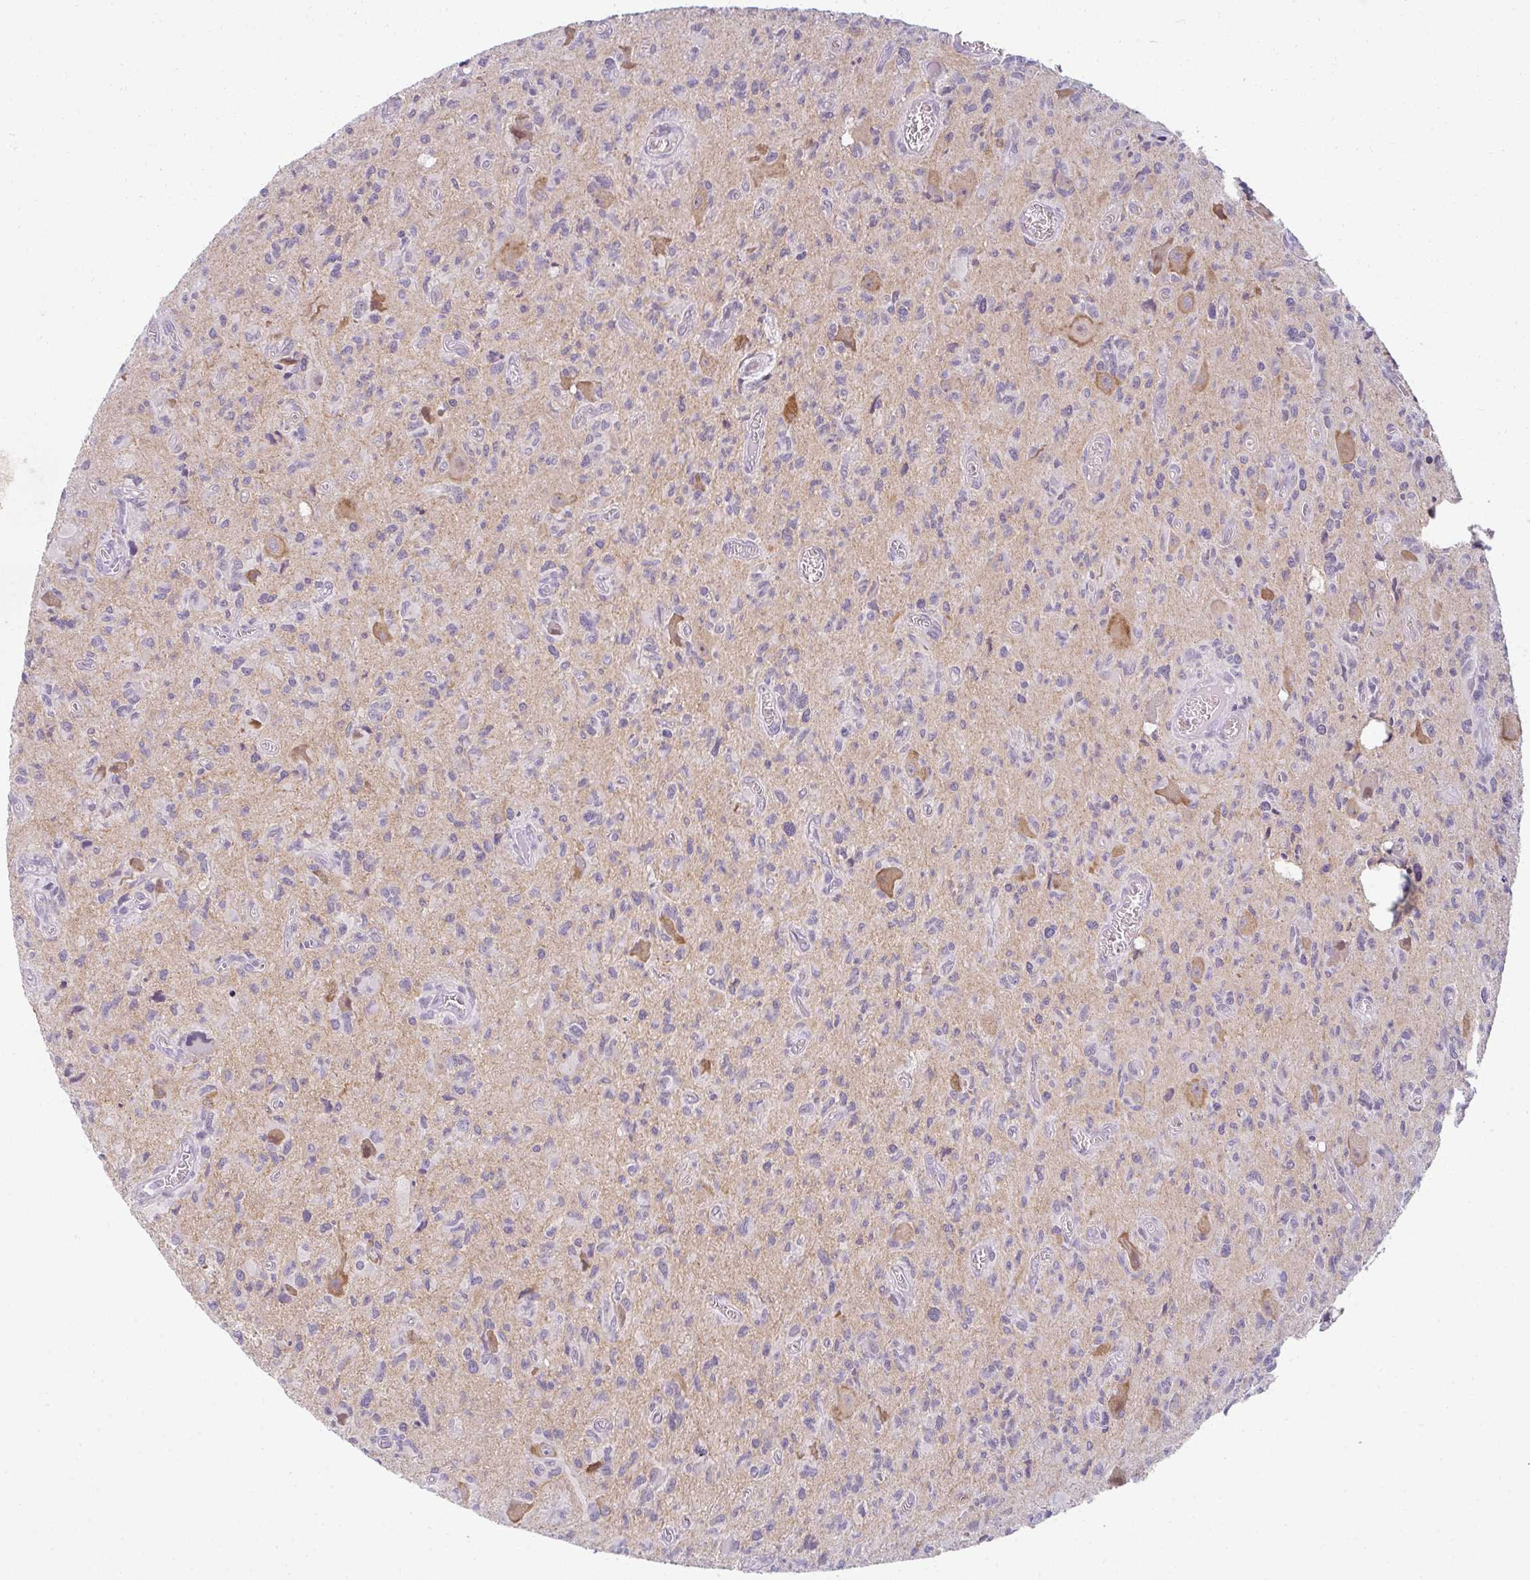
{"staining": {"intensity": "negative", "quantity": "none", "location": "none"}, "tissue": "glioma", "cell_type": "Tumor cells", "image_type": "cancer", "snomed": [{"axis": "morphology", "description": "Glioma, malignant, High grade"}, {"axis": "topography", "description": "Brain"}], "caption": "A micrograph of human malignant glioma (high-grade) is negative for staining in tumor cells. Brightfield microscopy of IHC stained with DAB (brown) and hematoxylin (blue), captured at high magnification.", "gene": "PPFIA4", "patient": {"sex": "male", "age": 76}}